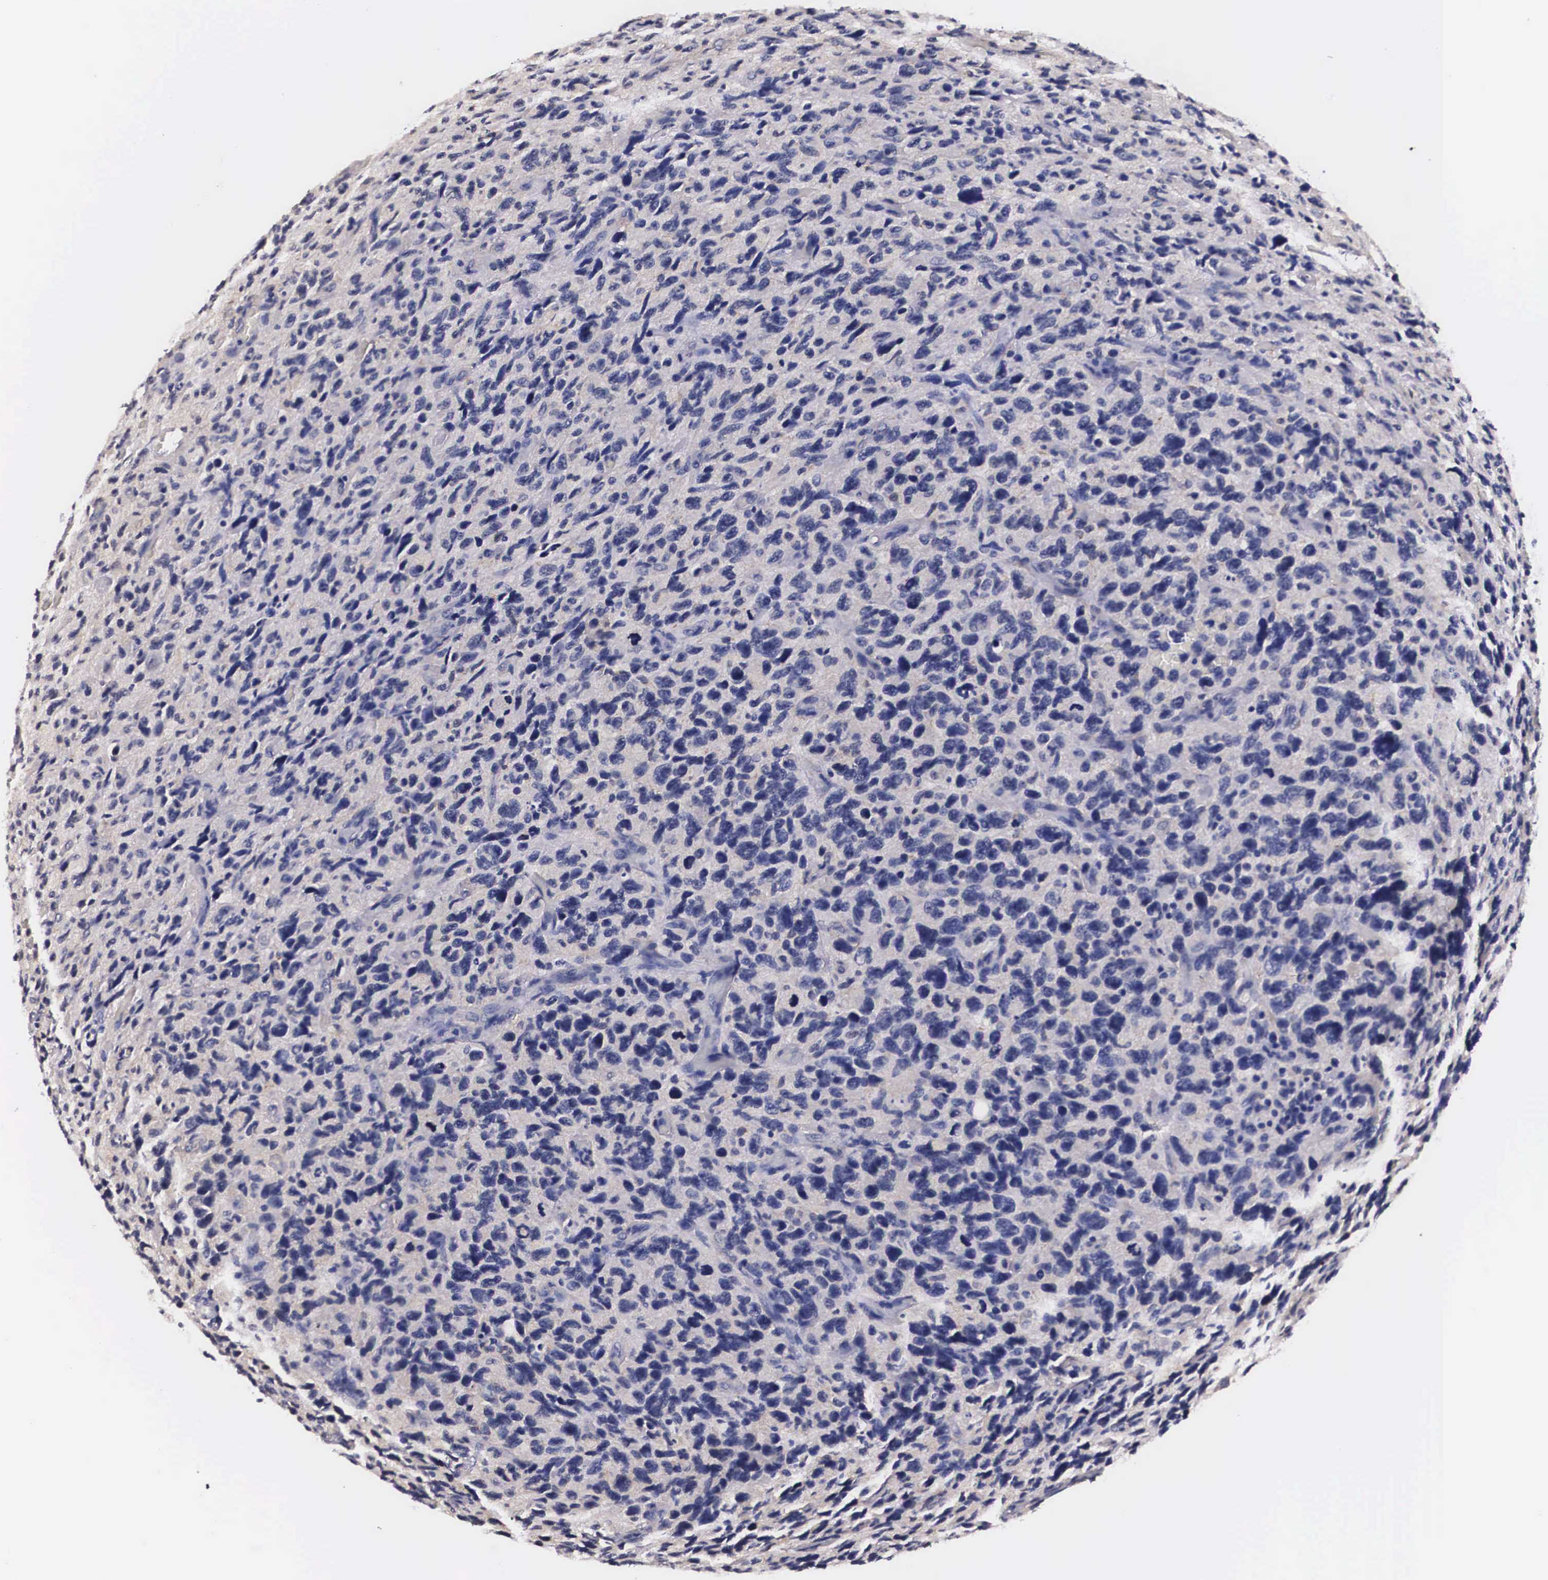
{"staining": {"intensity": "negative", "quantity": "none", "location": "none"}, "tissue": "glioma", "cell_type": "Tumor cells", "image_type": "cancer", "snomed": [{"axis": "morphology", "description": "Glioma, malignant, High grade"}, {"axis": "topography", "description": "Brain"}], "caption": "DAB immunohistochemical staining of human malignant glioma (high-grade) reveals no significant staining in tumor cells.", "gene": "PHETA2", "patient": {"sex": "female", "age": 60}}